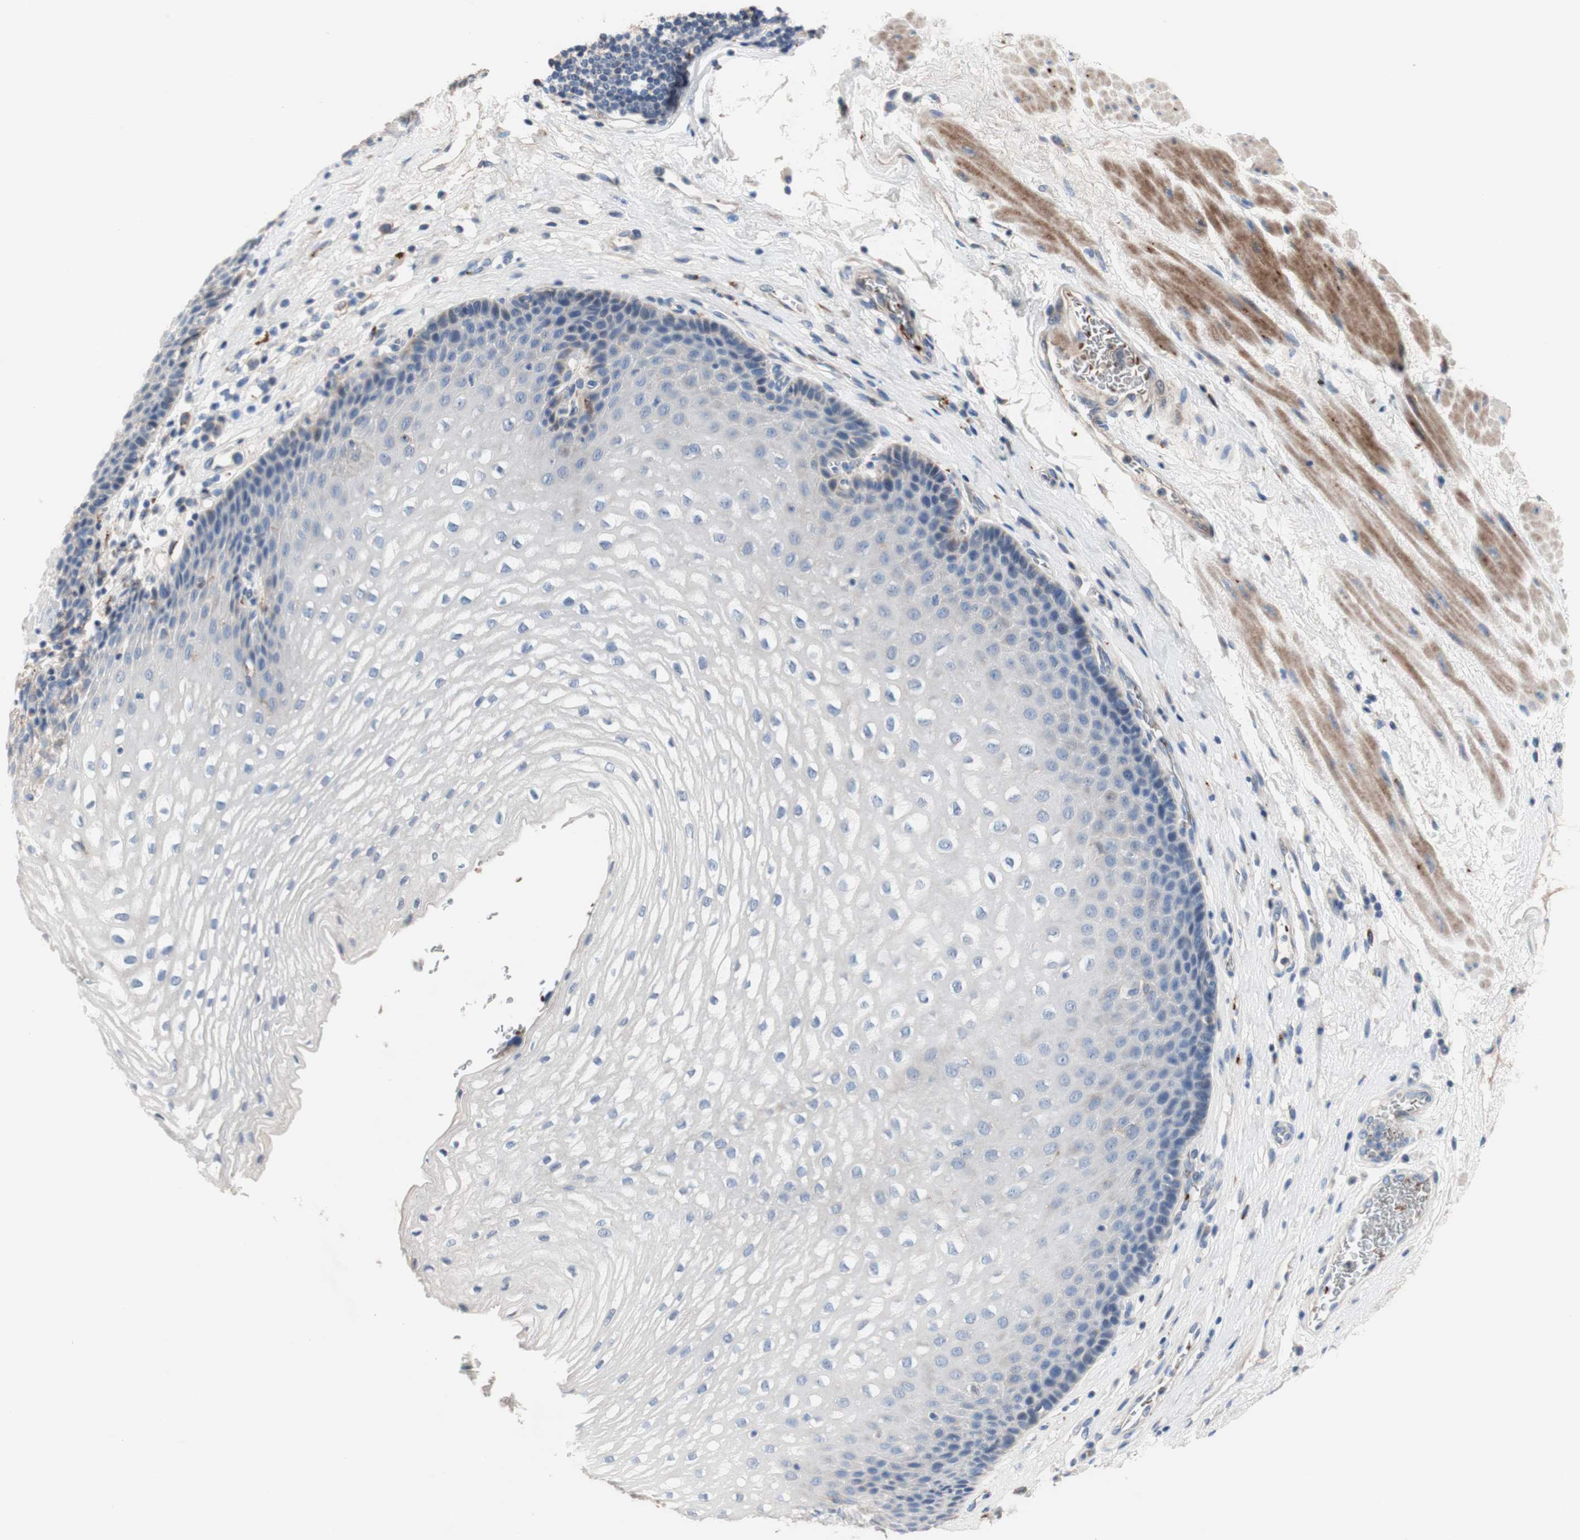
{"staining": {"intensity": "negative", "quantity": "none", "location": "none"}, "tissue": "esophagus", "cell_type": "Squamous epithelial cells", "image_type": "normal", "snomed": [{"axis": "morphology", "description": "Normal tissue, NOS"}, {"axis": "topography", "description": "Esophagus"}], "caption": "IHC photomicrograph of benign esophagus stained for a protein (brown), which reveals no expression in squamous epithelial cells. Nuclei are stained in blue.", "gene": "CDON", "patient": {"sex": "male", "age": 48}}